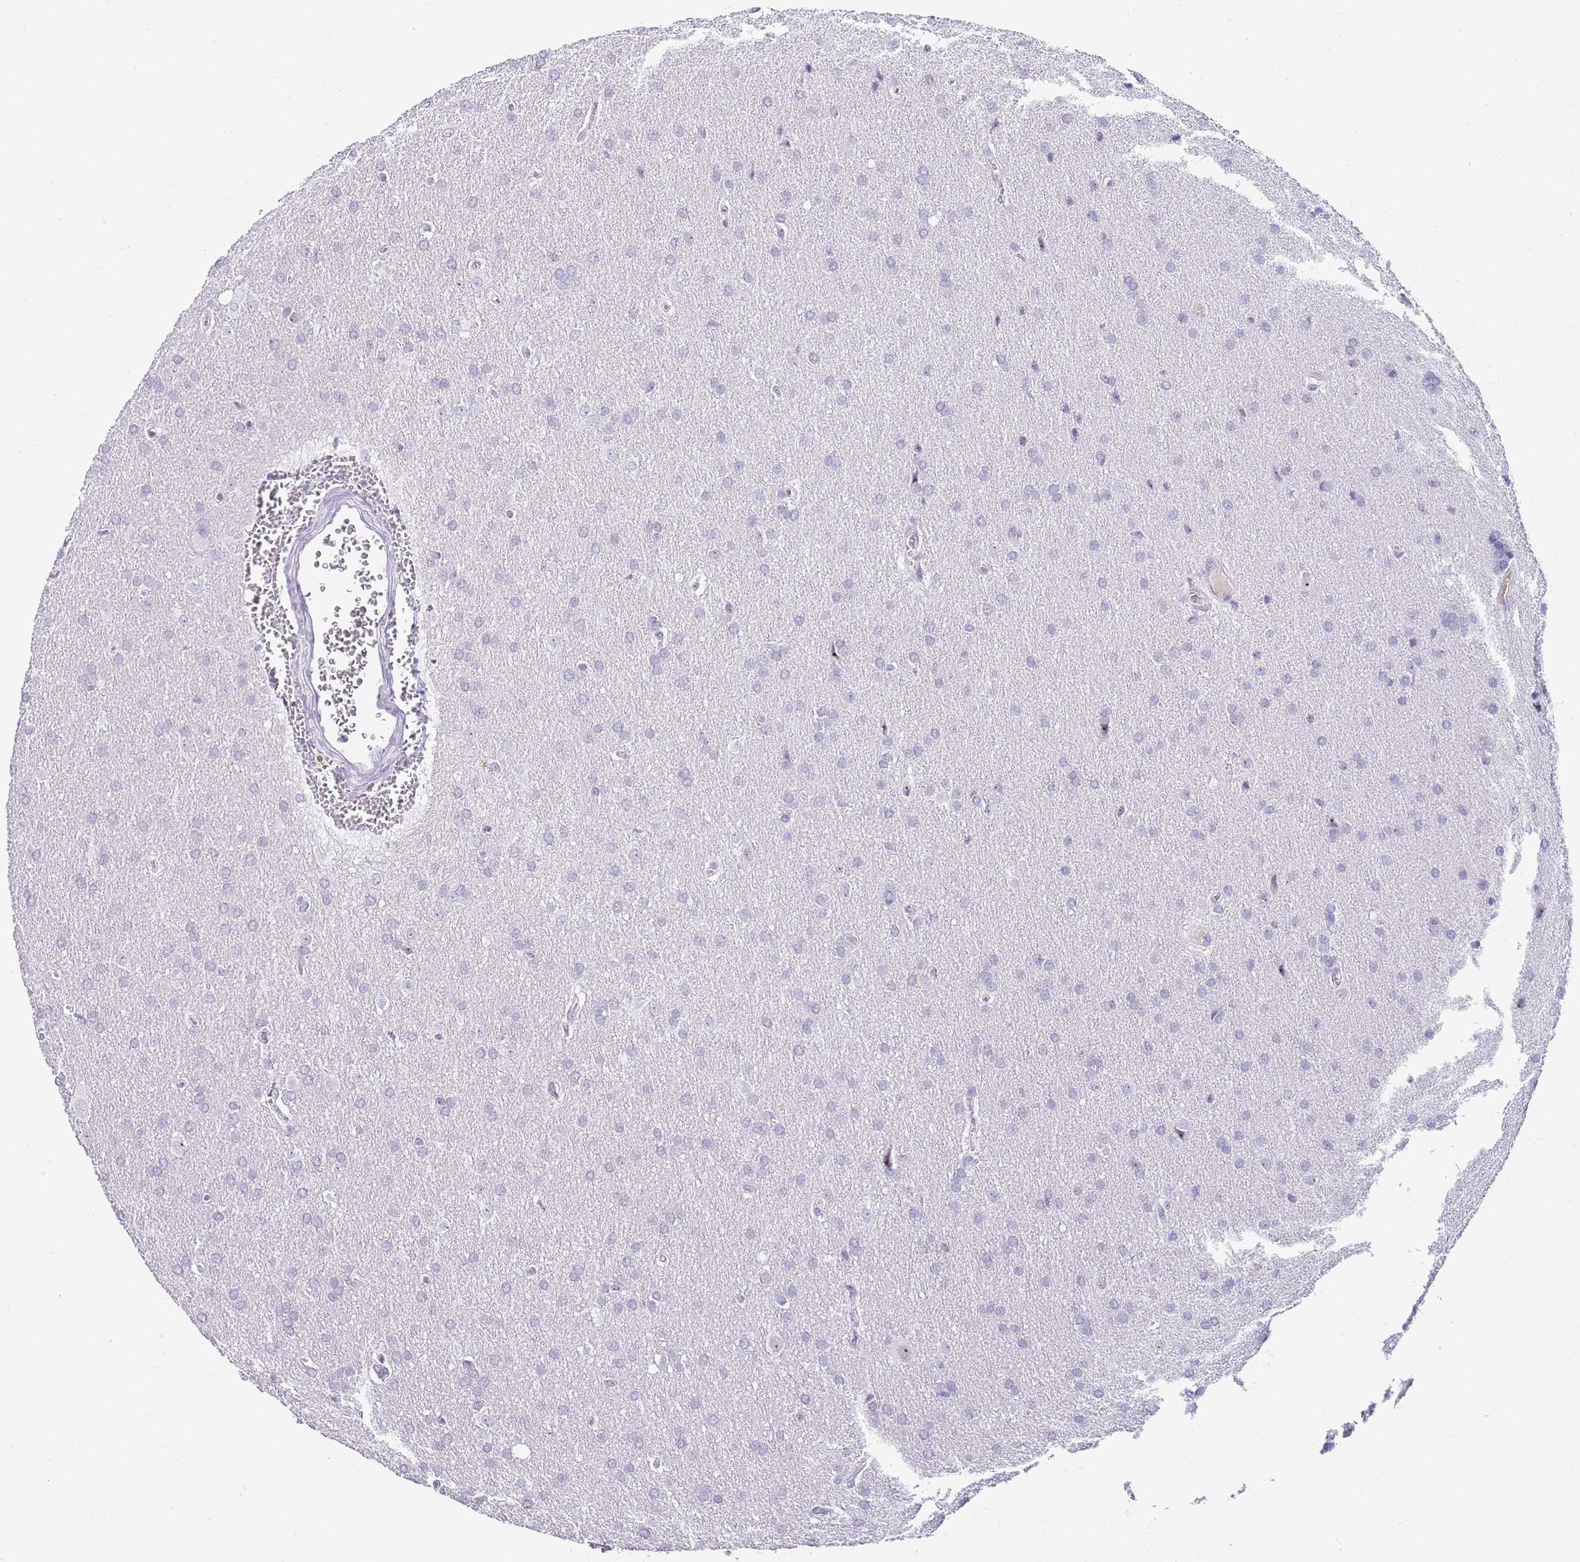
{"staining": {"intensity": "negative", "quantity": "none", "location": "none"}, "tissue": "glioma", "cell_type": "Tumor cells", "image_type": "cancer", "snomed": [{"axis": "morphology", "description": "Glioma, malignant, Low grade"}, {"axis": "topography", "description": "Brain"}], "caption": "The immunohistochemistry (IHC) image has no significant staining in tumor cells of malignant glioma (low-grade) tissue. (Immunohistochemistry, brightfield microscopy, high magnification).", "gene": "NOP56", "patient": {"sex": "female", "age": 32}}